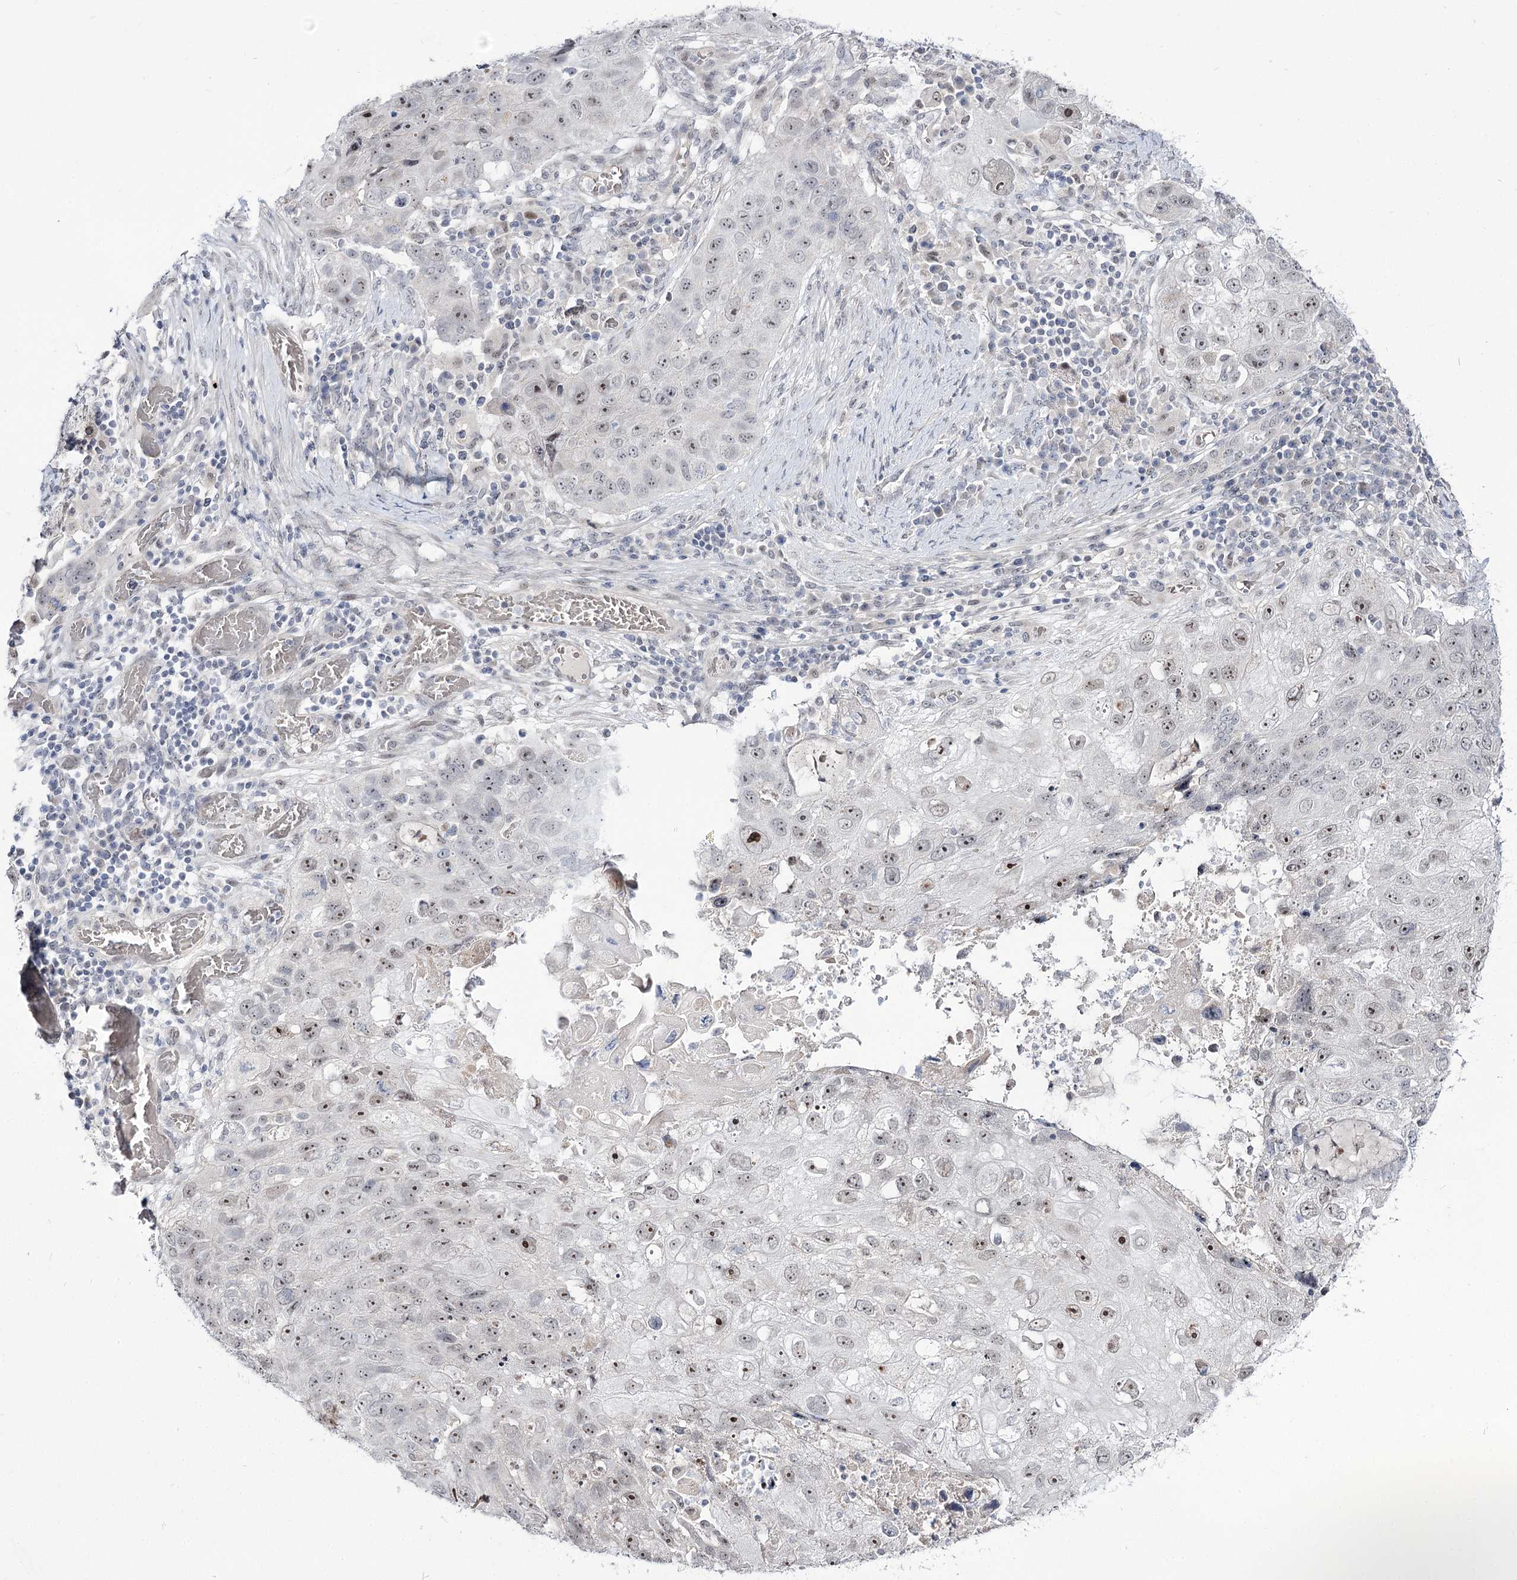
{"staining": {"intensity": "moderate", "quantity": "<25%", "location": "nuclear"}, "tissue": "lung cancer", "cell_type": "Tumor cells", "image_type": "cancer", "snomed": [{"axis": "morphology", "description": "Squamous cell carcinoma, NOS"}, {"axis": "topography", "description": "Lung"}], "caption": "The immunohistochemical stain highlights moderate nuclear expression in tumor cells of lung squamous cell carcinoma tissue.", "gene": "RRP9", "patient": {"sex": "male", "age": 61}}